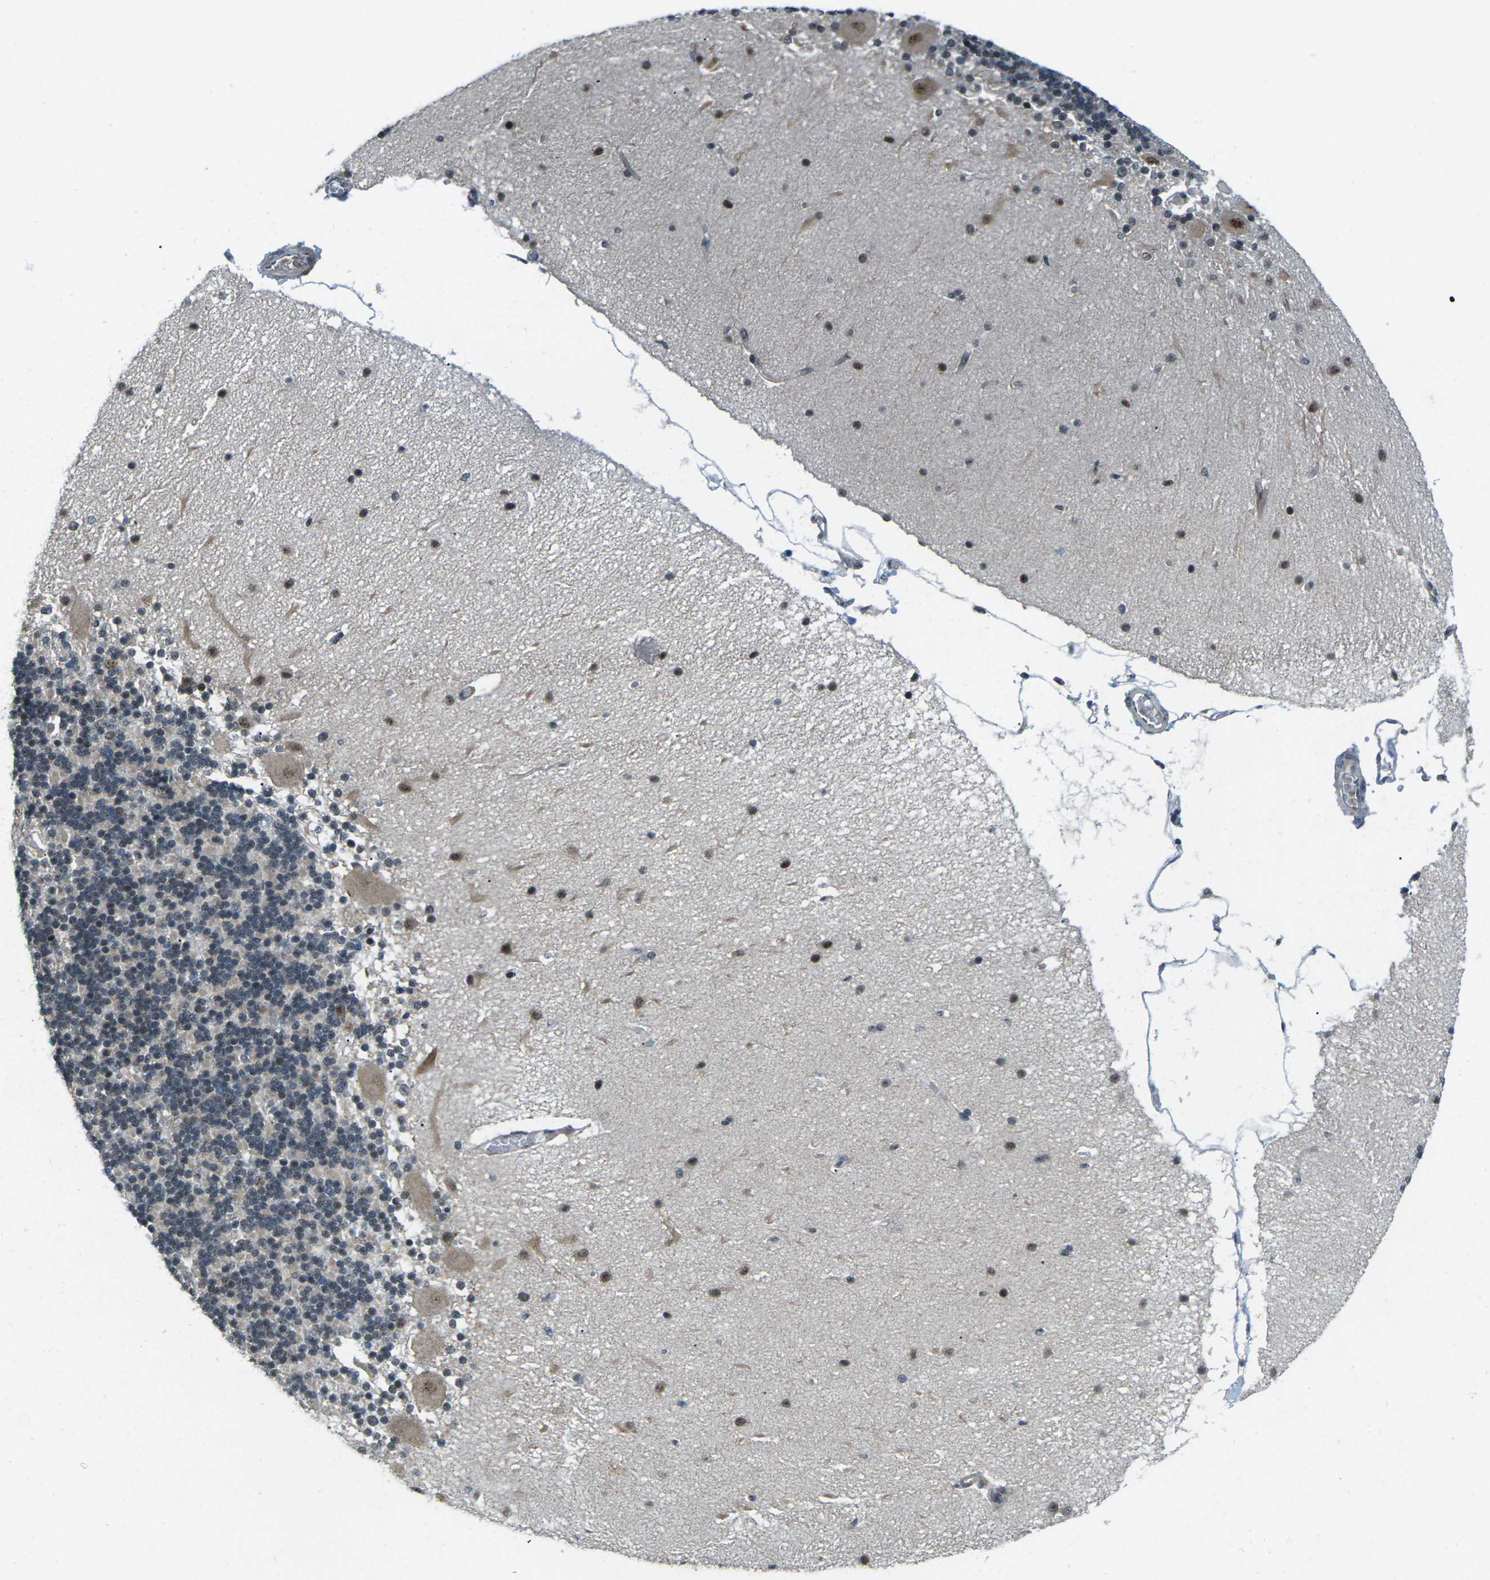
{"staining": {"intensity": "moderate", "quantity": "25%-75%", "location": "nuclear"}, "tissue": "cerebellum", "cell_type": "Cells in granular layer", "image_type": "normal", "snomed": [{"axis": "morphology", "description": "Normal tissue, NOS"}, {"axis": "topography", "description": "Cerebellum"}], "caption": "DAB immunohistochemical staining of benign human cerebellum demonstrates moderate nuclear protein staining in about 25%-75% of cells in granular layer.", "gene": "UBE2S", "patient": {"sex": "female", "age": 54}}